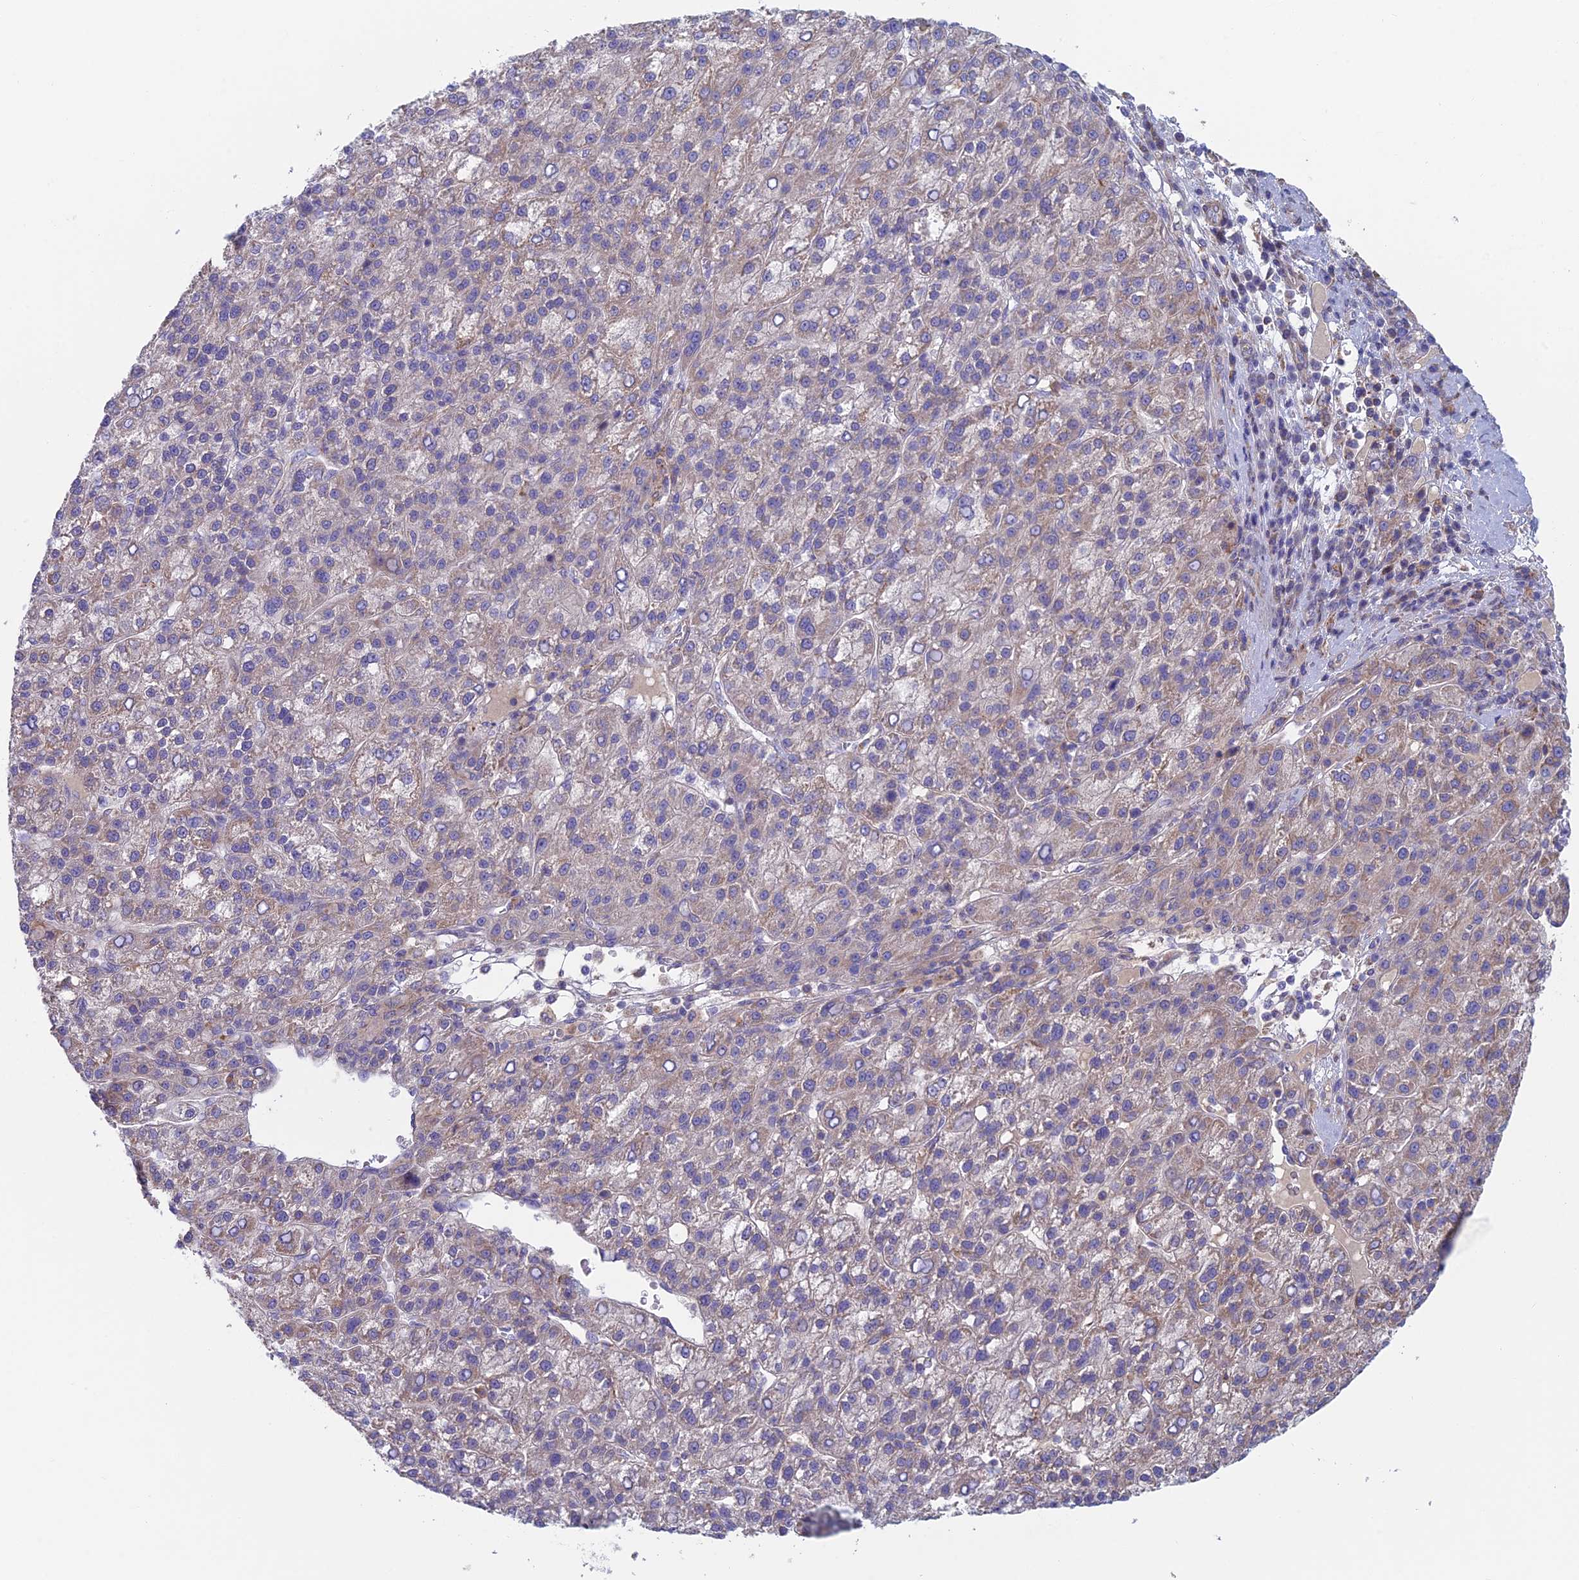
{"staining": {"intensity": "weak", "quantity": "<25%", "location": "cytoplasmic/membranous"}, "tissue": "liver cancer", "cell_type": "Tumor cells", "image_type": "cancer", "snomed": [{"axis": "morphology", "description": "Carcinoma, Hepatocellular, NOS"}, {"axis": "topography", "description": "Liver"}], "caption": "Micrograph shows no protein expression in tumor cells of liver hepatocellular carcinoma tissue. (Stains: DAB immunohistochemistry (IHC) with hematoxylin counter stain, Microscopy: brightfield microscopy at high magnification).", "gene": "IFTAP", "patient": {"sex": "female", "age": 58}}